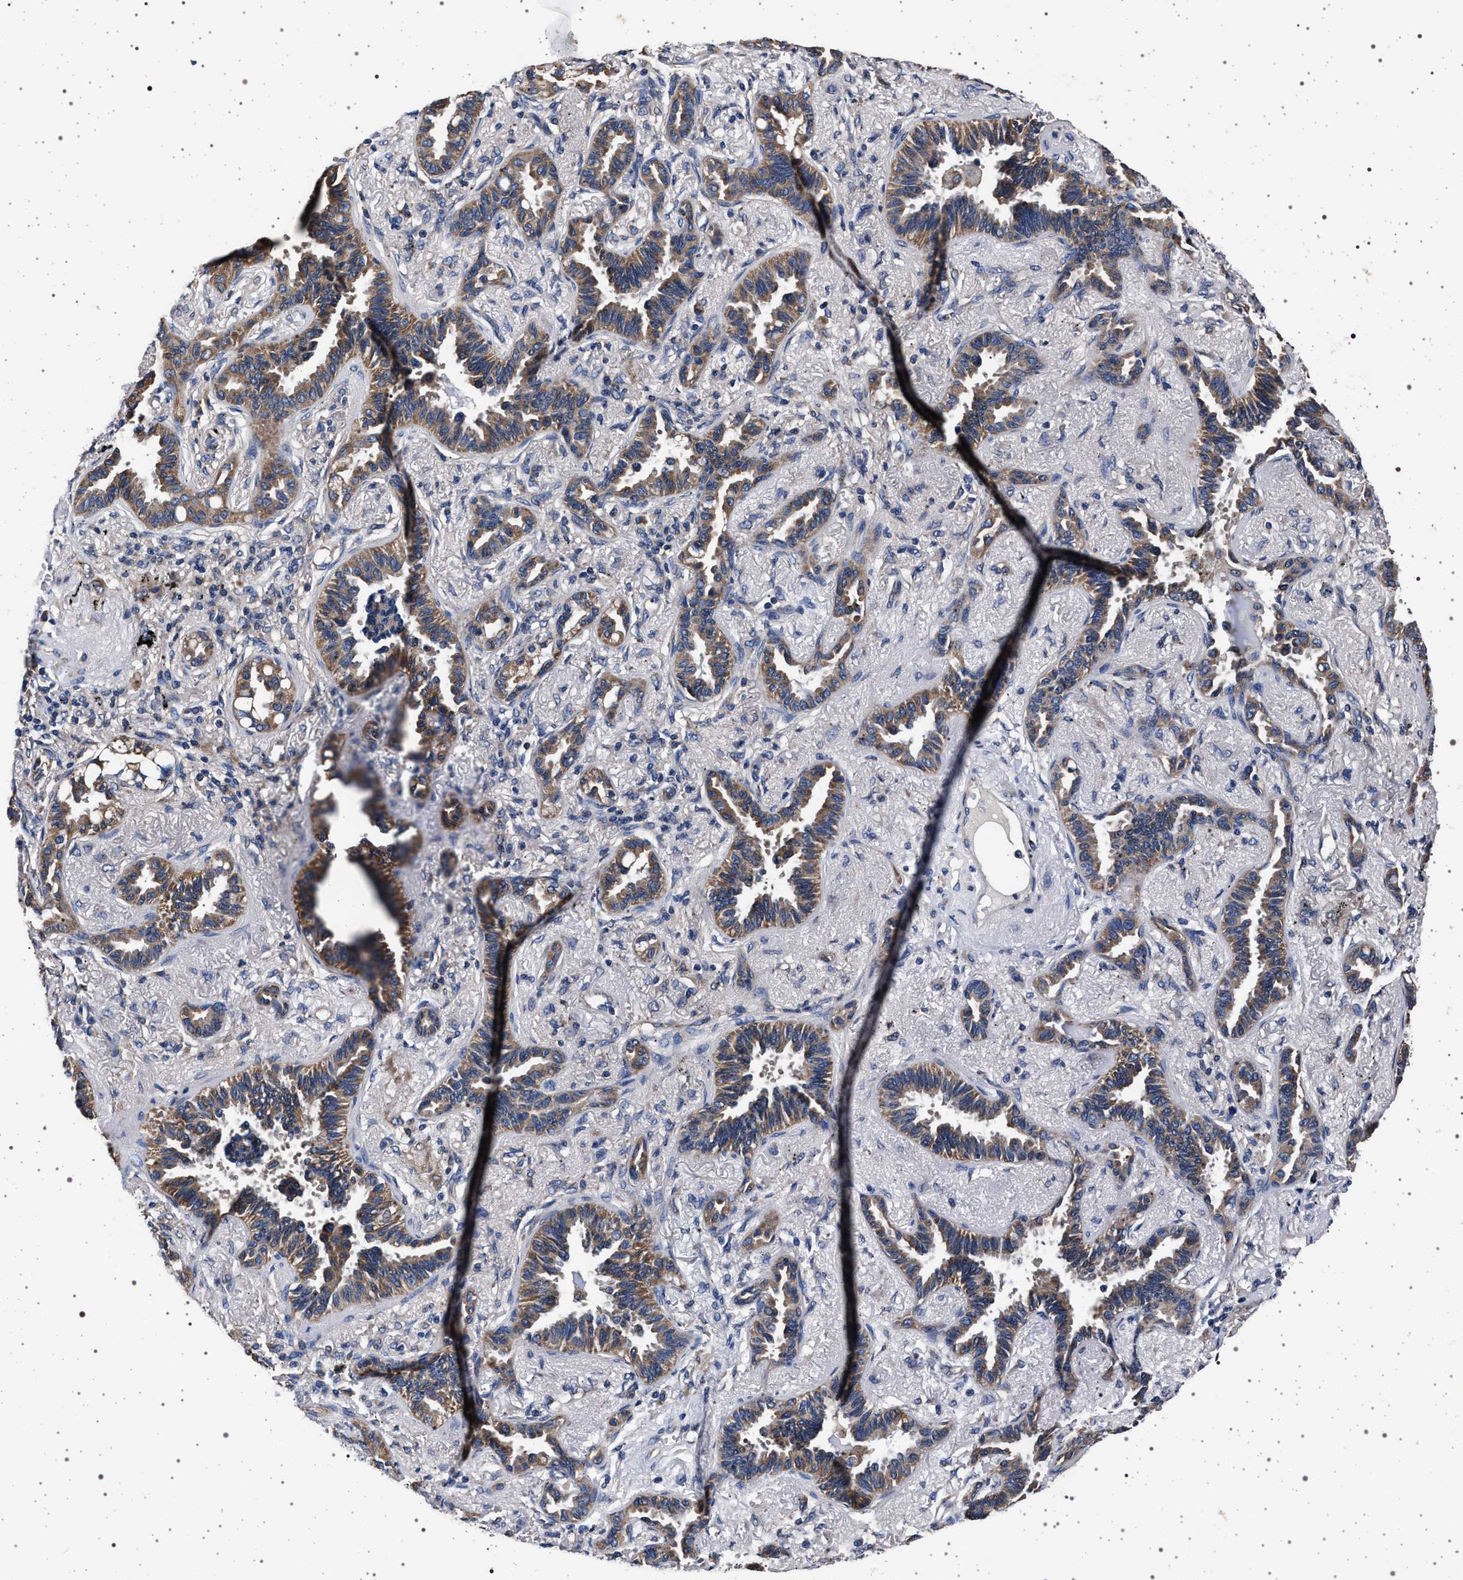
{"staining": {"intensity": "moderate", "quantity": ">75%", "location": "cytoplasmic/membranous"}, "tissue": "lung cancer", "cell_type": "Tumor cells", "image_type": "cancer", "snomed": [{"axis": "morphology", "description": "Adenocarcinoma, NOS"}, {"axis": "topography", "description": "Lung"}], "caption": "IHC (DAB) staining of human lung cancer displays moderate cytoplasmic/membranous protein positivity in about >75% of tumor cells.", "gene": "MAP3K2", "patient": {"sex": "male", "age": 59}}